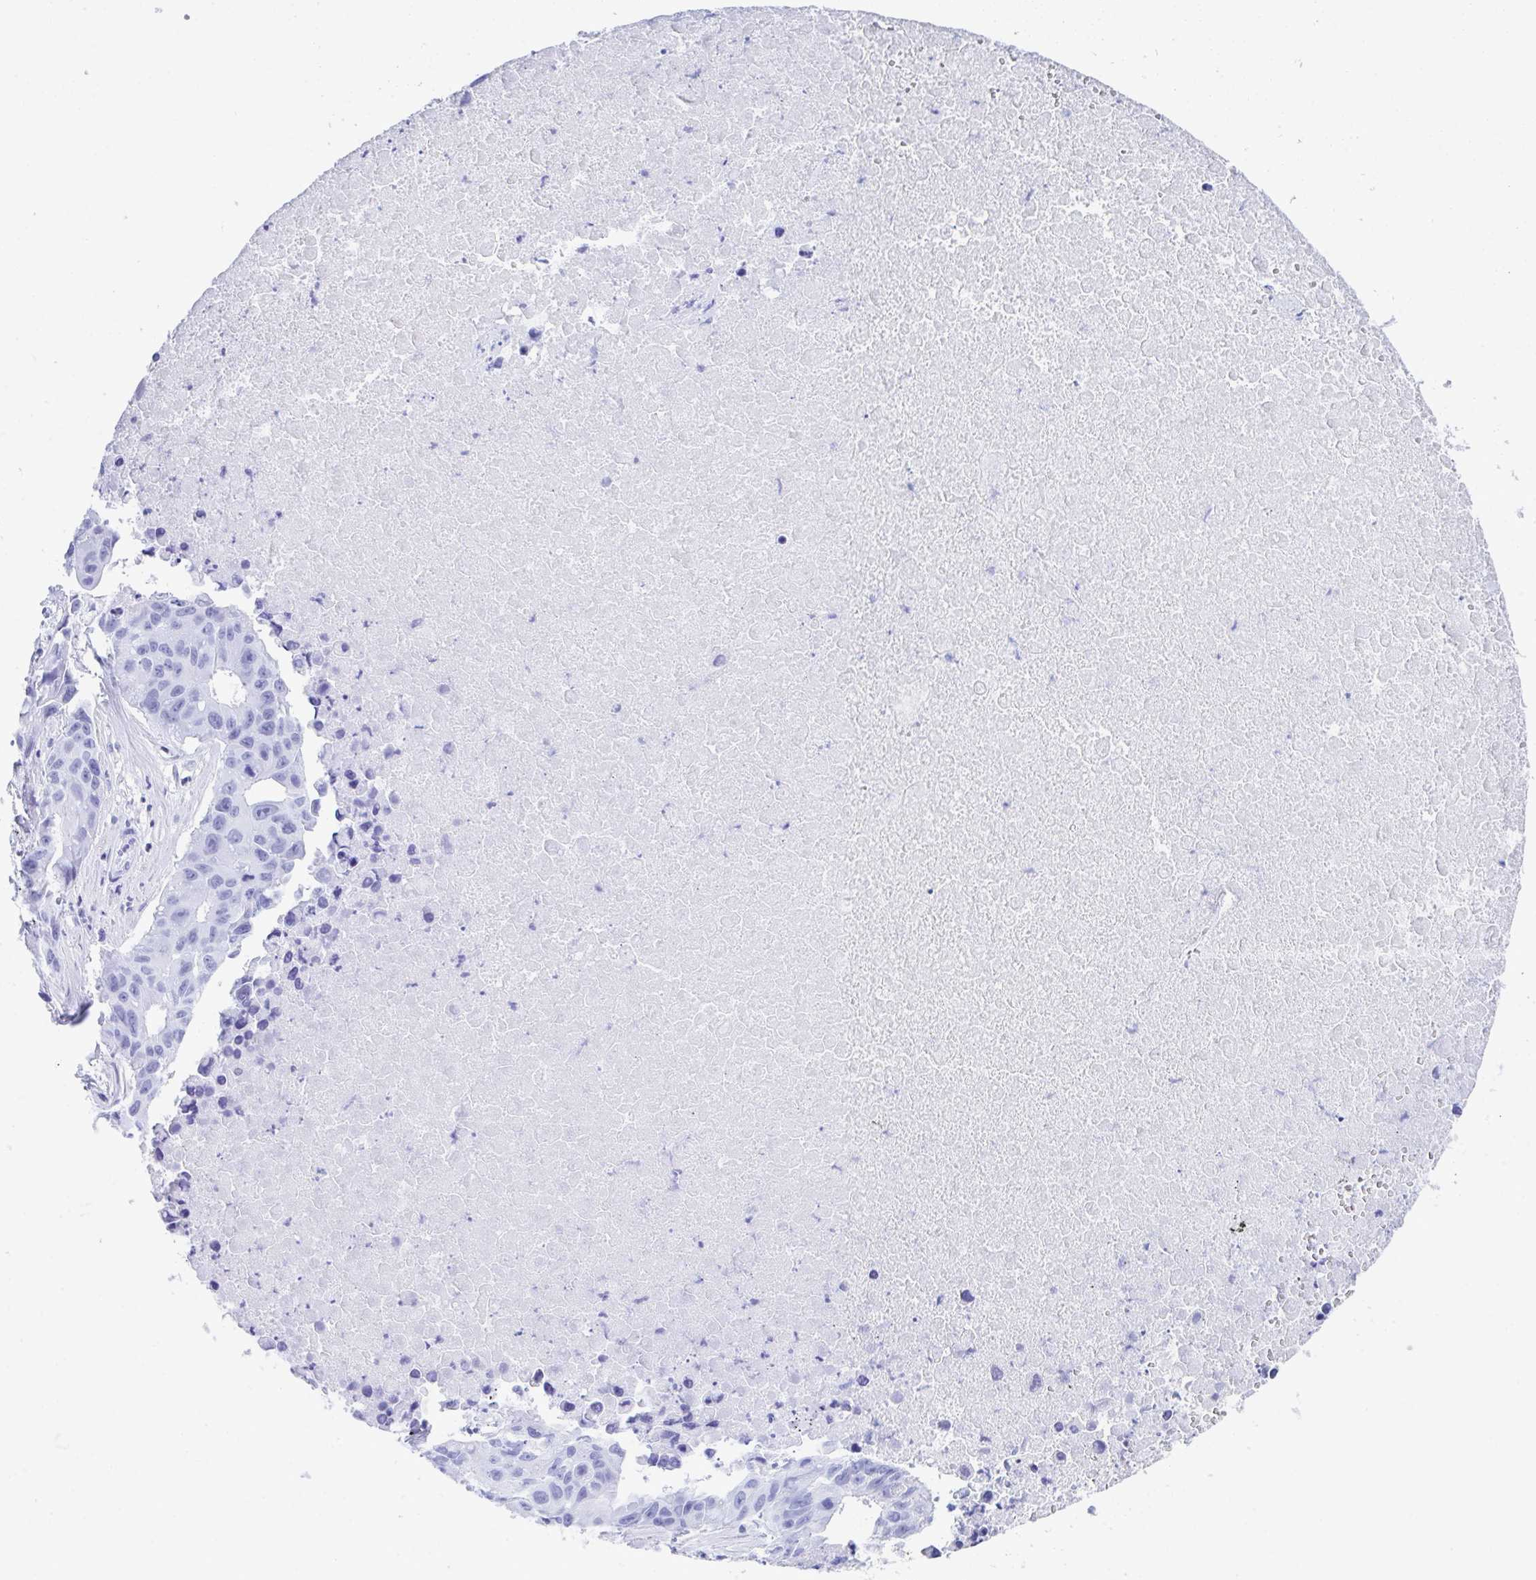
{"staining": {"intensity": "negative", "quantity": "none", "location": "none"}, "tissue": "lung cancer", "cell_type": "Tumor cells", "image_type": "cancer", "snomed": [{"axis": "morphology", "description": "Adenocarcinoma, NOS"}, {"axis": "topography", "description": "Lymph node"}, {"axis": "topography", "description": "Lung"}], "caption": "Micrograph shows no significant protein positivity in tumor cells of adenocarcinoma (lung).", "gene": "CD7", "patient": {"sex": "male", "age": 64}}